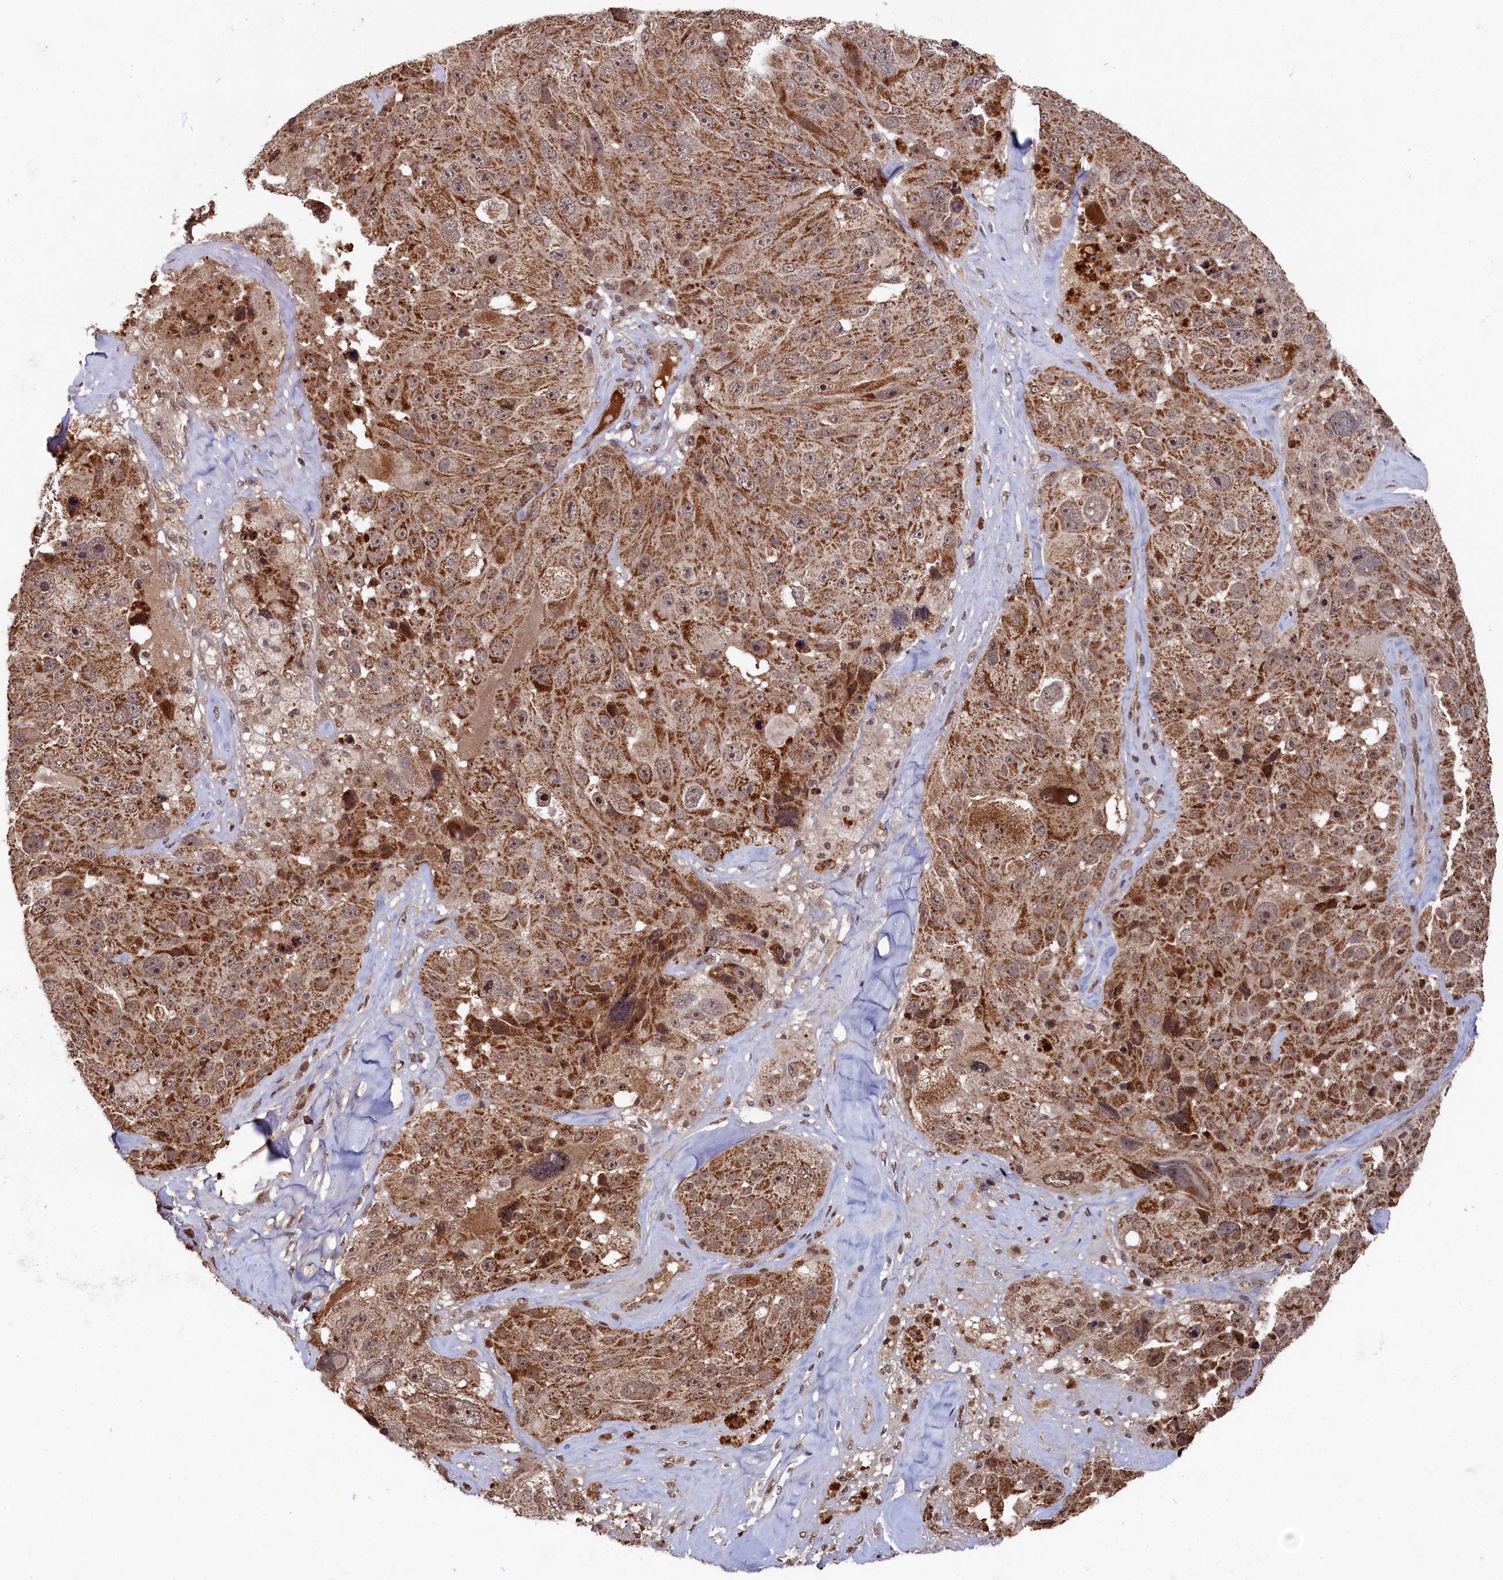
{"staining": {"intensity": "strong", "quantity": ">75%", "location": "cytoplasmic/membranous"}, "tissue": "melanoma", "cell_type": "Tumor cells", "image_type": "cancer", "snomed": [{"axis": "morphology", "description": "Malignant melanoma, Metastatic site"}, {"axis": "topography", "description": "Lymph node"}], "caption": "IHC staining of melanoma, which displays high levels of strong cytoplasmic/membranous positivity in about >75% of tumor cells indicating strong cytoplasmic/membranous protein expression. The staining was performed using DAB (3,3'-diaminobenzidine) (brown) for protein detection and nuclei were counterstained in hematoxylin (blue).", "gene": "CLPX", "patient": {"sex": "male", "age": 62}}